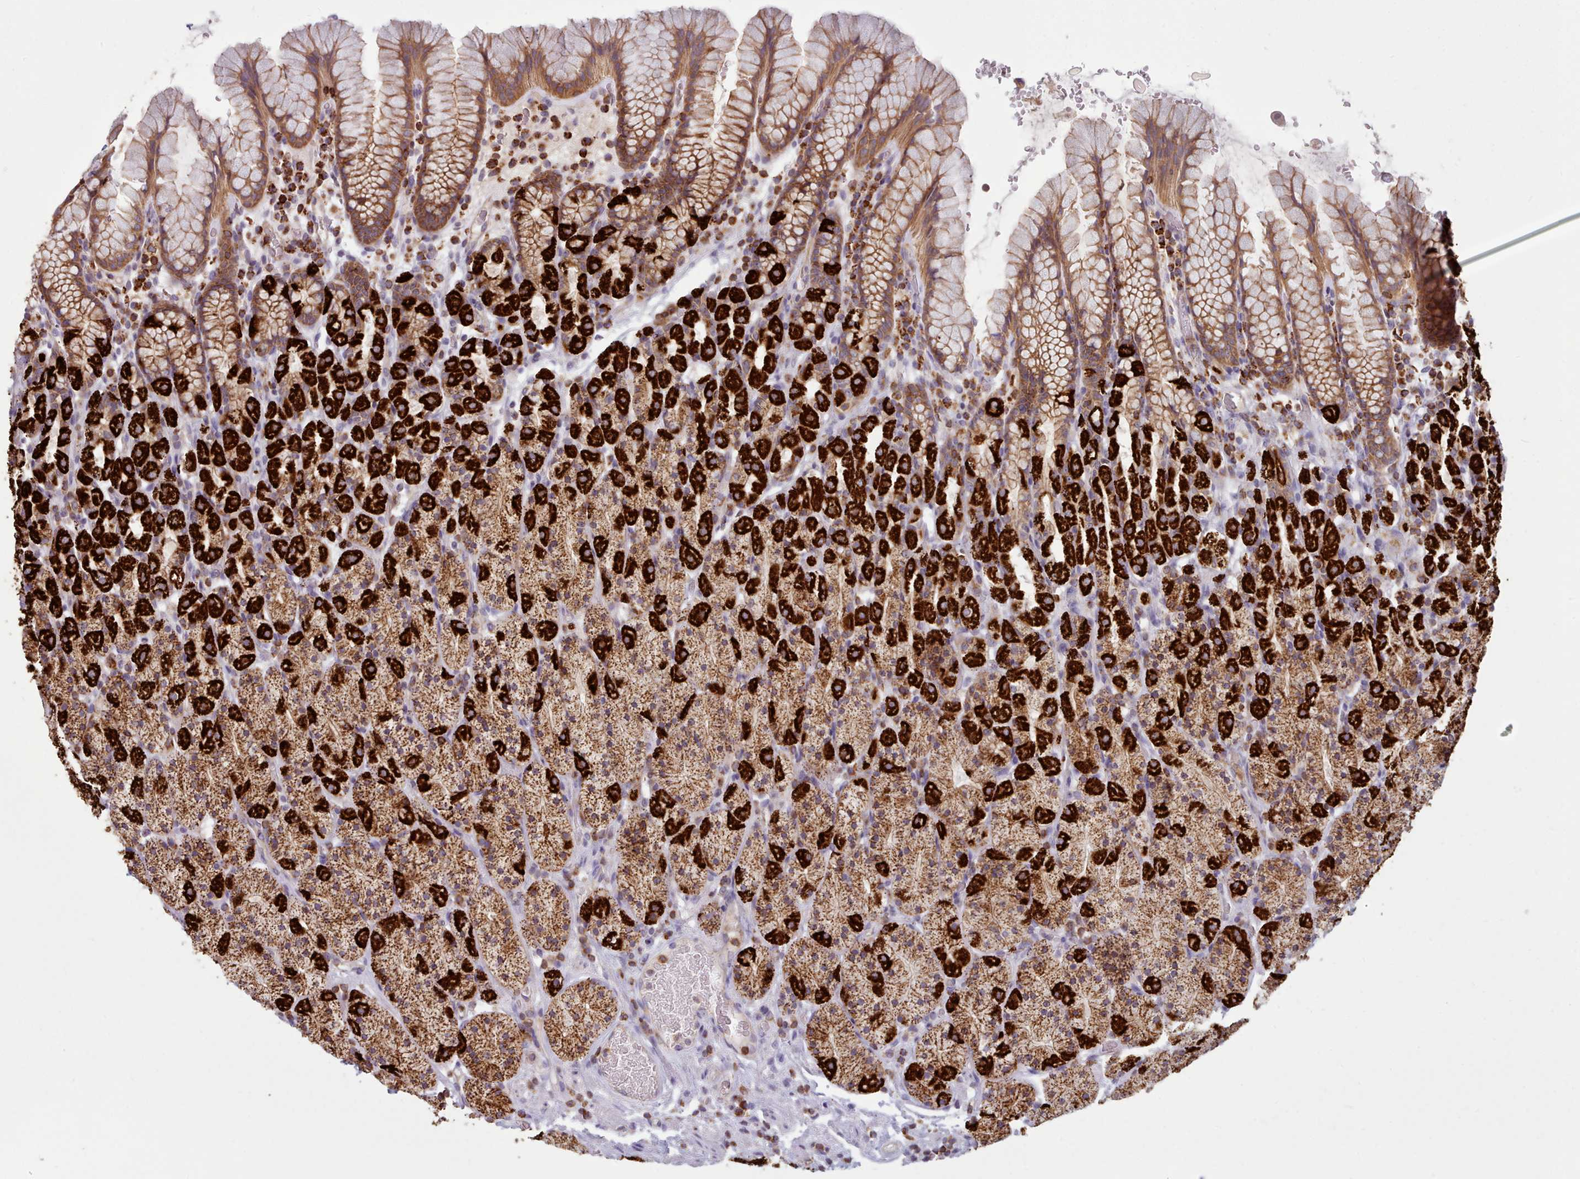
{"staining": {"intensity": "strong", "quantity": ">75%", "location": "cytoplasmic/membranous"}, "tissue": "stomach", "cell_type": "Glandular cells", "image_type": "normal", "snomed": [{"axis": "morphology", "description": "Normal tissue, NOS"}, {"axis": "topography", "description": "Stomach, upper"}, {"axis": "topography", "description": "Stomach"}], "caption": "Immunohistochemistry micrograph of normal human stomach stained for a protein (brown), which exhibits high levels of strong cytoplasmic/membranous expression in about >75% of glandular cells.", "gene": "CRYBG1", "patient": {"sex": "male", "age": 62}}